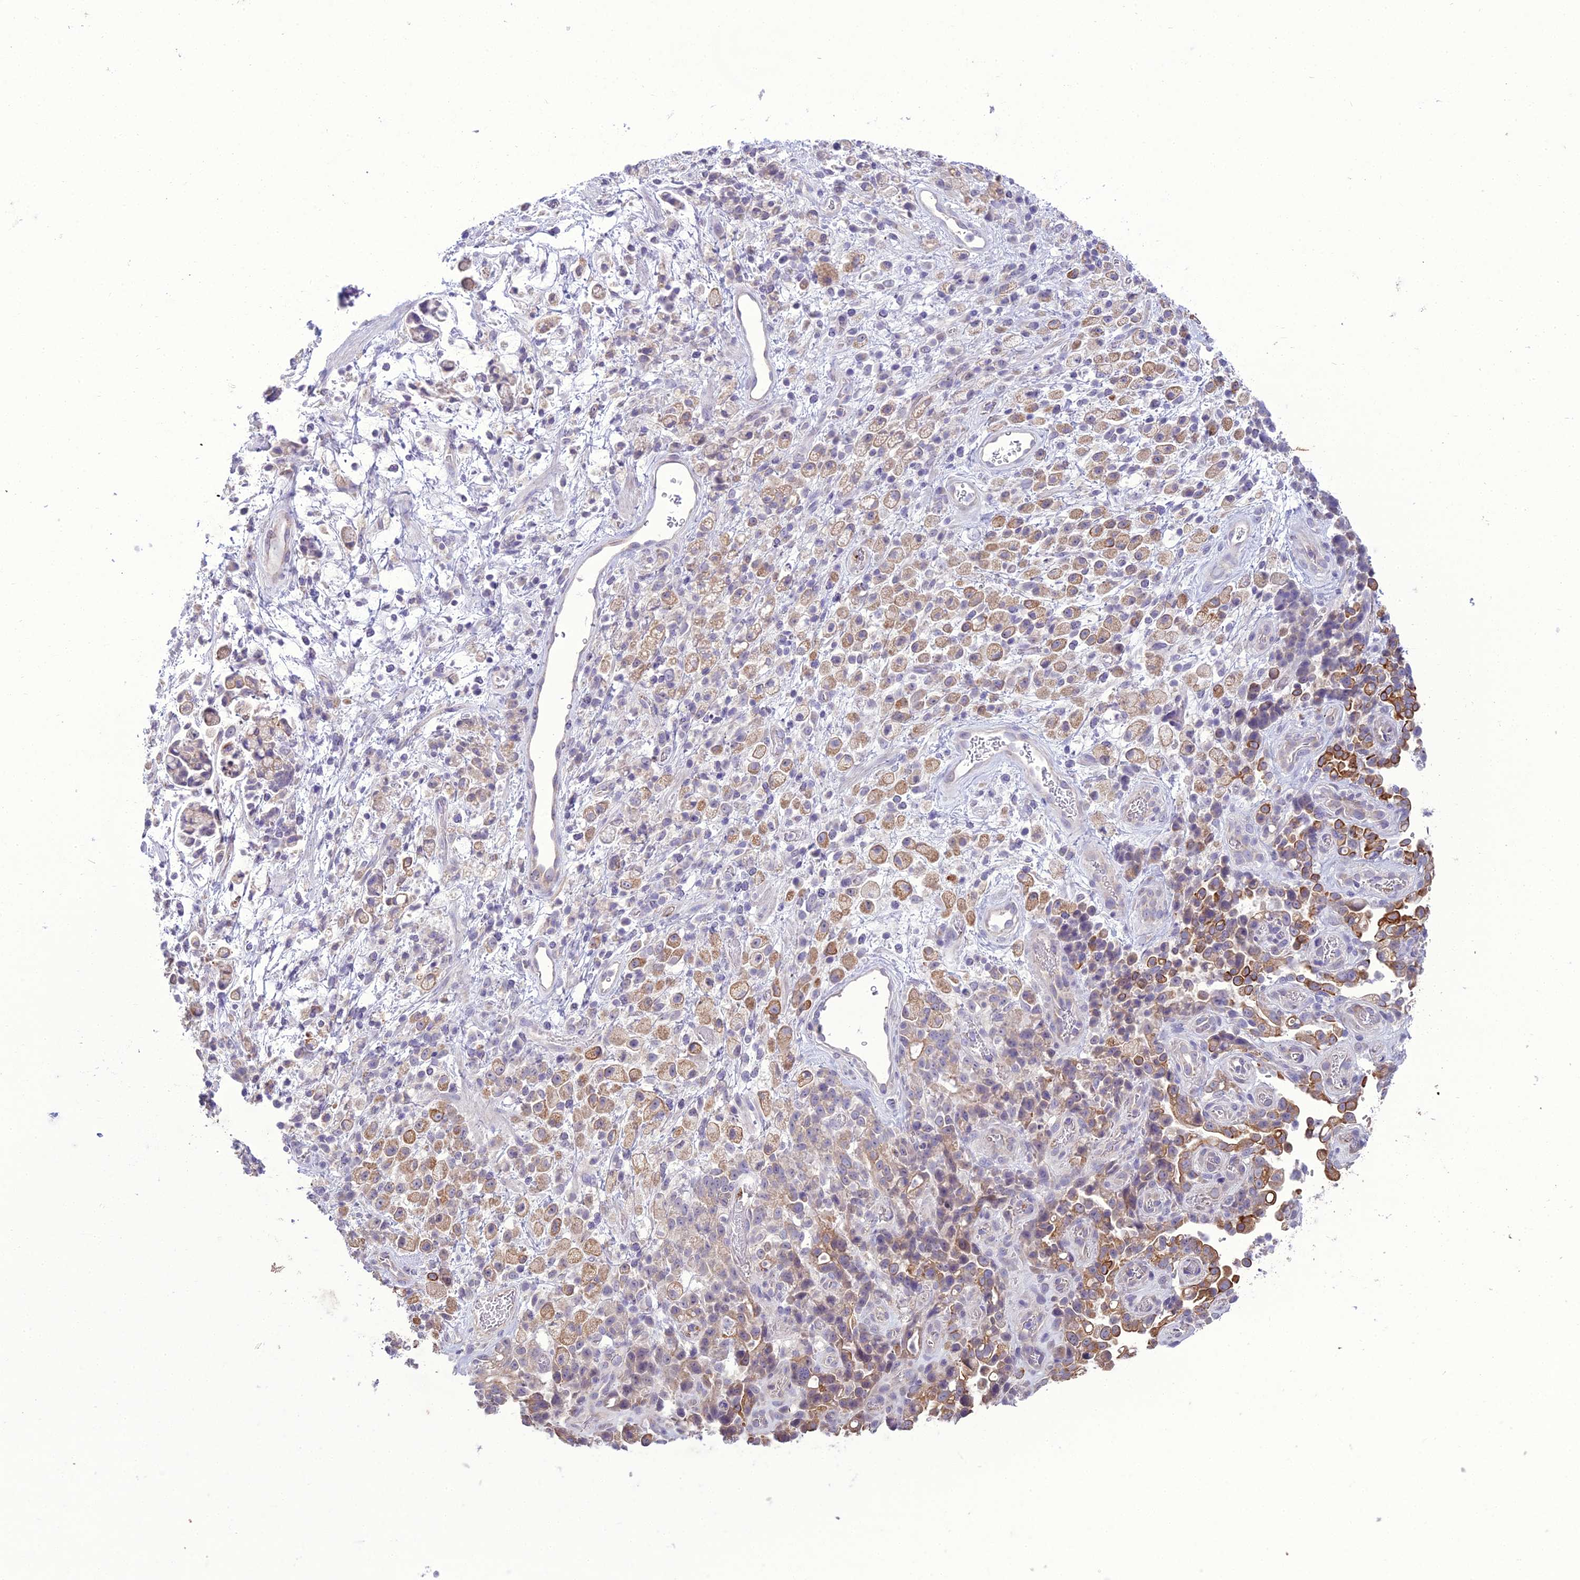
{"staining": {"intensity": "moderate", "quantity": "25%-75%", "location": "cytoplasmic/membranous"}, "tissue": "stomach cancer", "cell_type": "Tumor cells", "image_type": "cancer", "snomed": [{"axis": "morphology", "description": "Adenocarcinoma, NOS"}, {"axis": "topography", "description": "Stomach"}], "caption": "Protein expression analysis of stomach adenocarcinoma displays moderate cytoplasmic/membranous staining in about 25%-75% of tumor cells.", "gene": "SCRT1", "patient": {"sex": "female", "age": 60}}